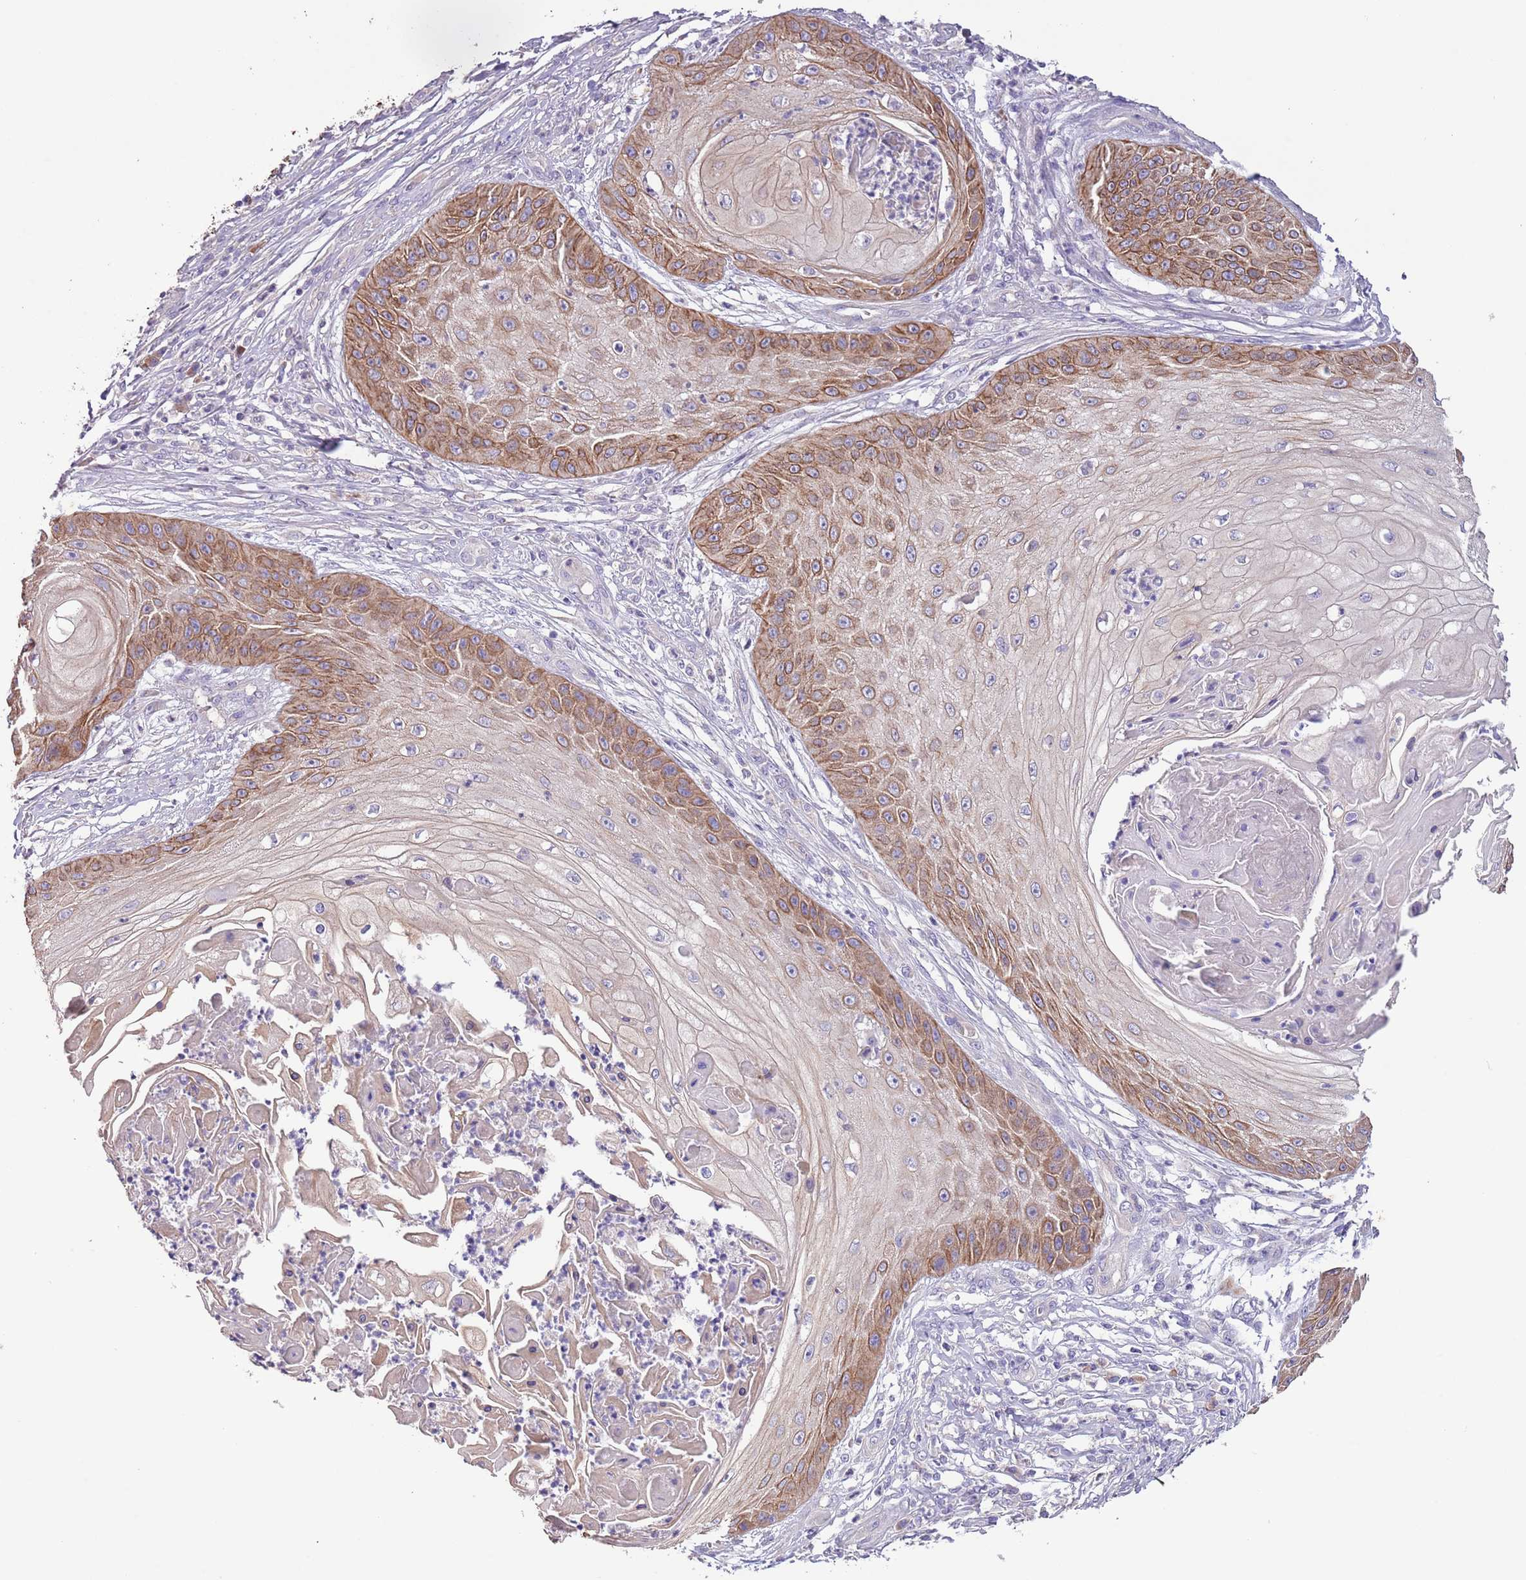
{"staining": {"intensity": "moderate", "quantity": "25%-75%", "location": "cytoplasmic/membranous"}, "tissue": "skin cancer", "cell_type": "Tumor cells", "image_type": "cancer", "snomed": [{"axis": "morphology", "description": "Squamous cell carcinoma, NOS"}, {"axis": "topography", "description": "Skin"}], "caption": "Protein staining reveals moderate cytoplasmic/membranous positivity in about 25%-75% of tumor cells in skin cancer.", "gene": "ZNF658", "patient": {"sex": "male", "age": 70}}